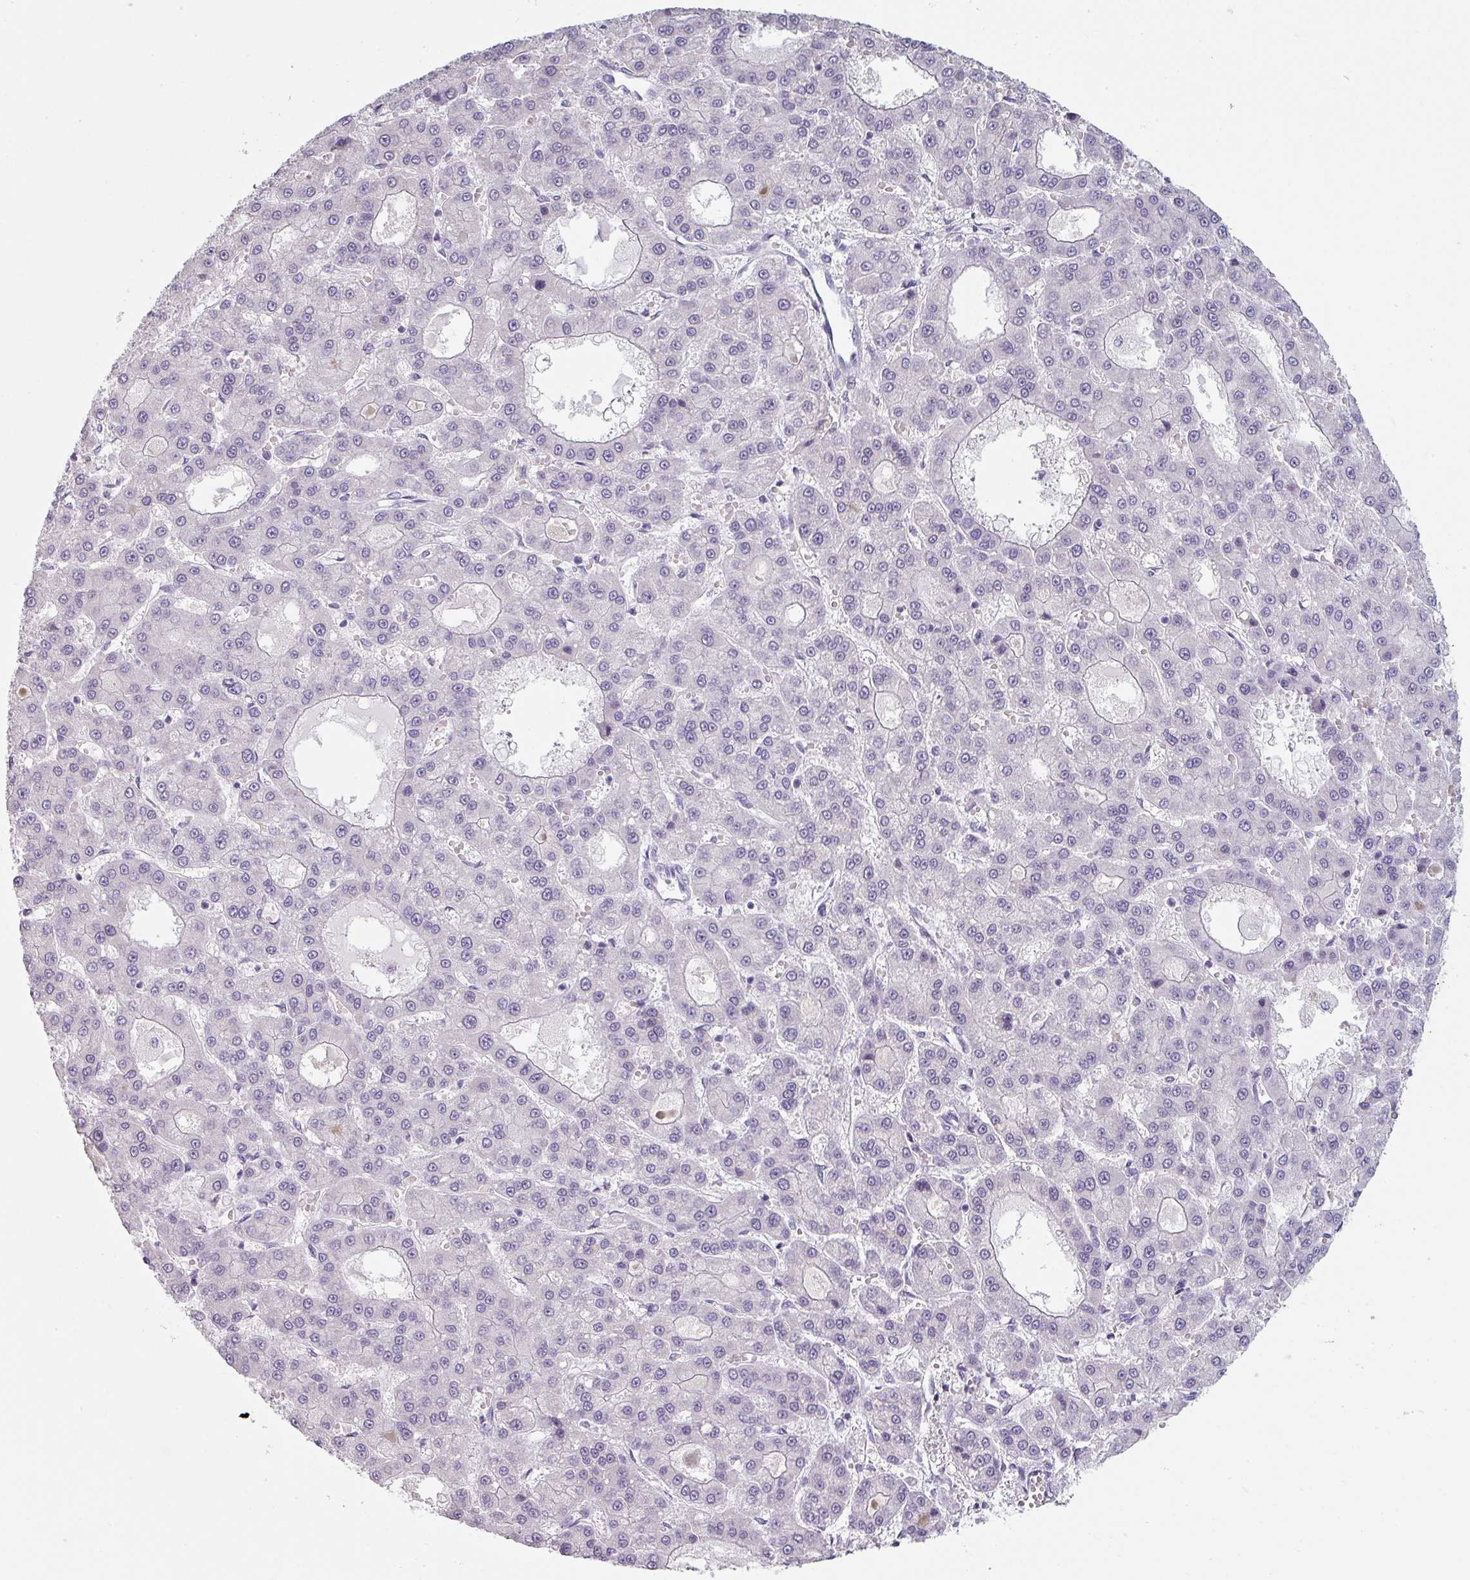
{"staining": {"intensity": "negative", "quantity": "none", "location": "none"}, "tissue": "liver cancer", "cell_type": "Tumor cells", "image_type": "cancer", "snomed": [{"axis": "morphology", "description": "Carcinoma, Hepatocellular, NOS"}, {"axis": "topography", "description": "Liver"}], "caption": "The micrograph demonstrates no significant staining in tumor cells of liver cancer (hepatocellular carcinoma).", "gene": "SFTPA1", "patient": {"sex": "male", "age": 70}}